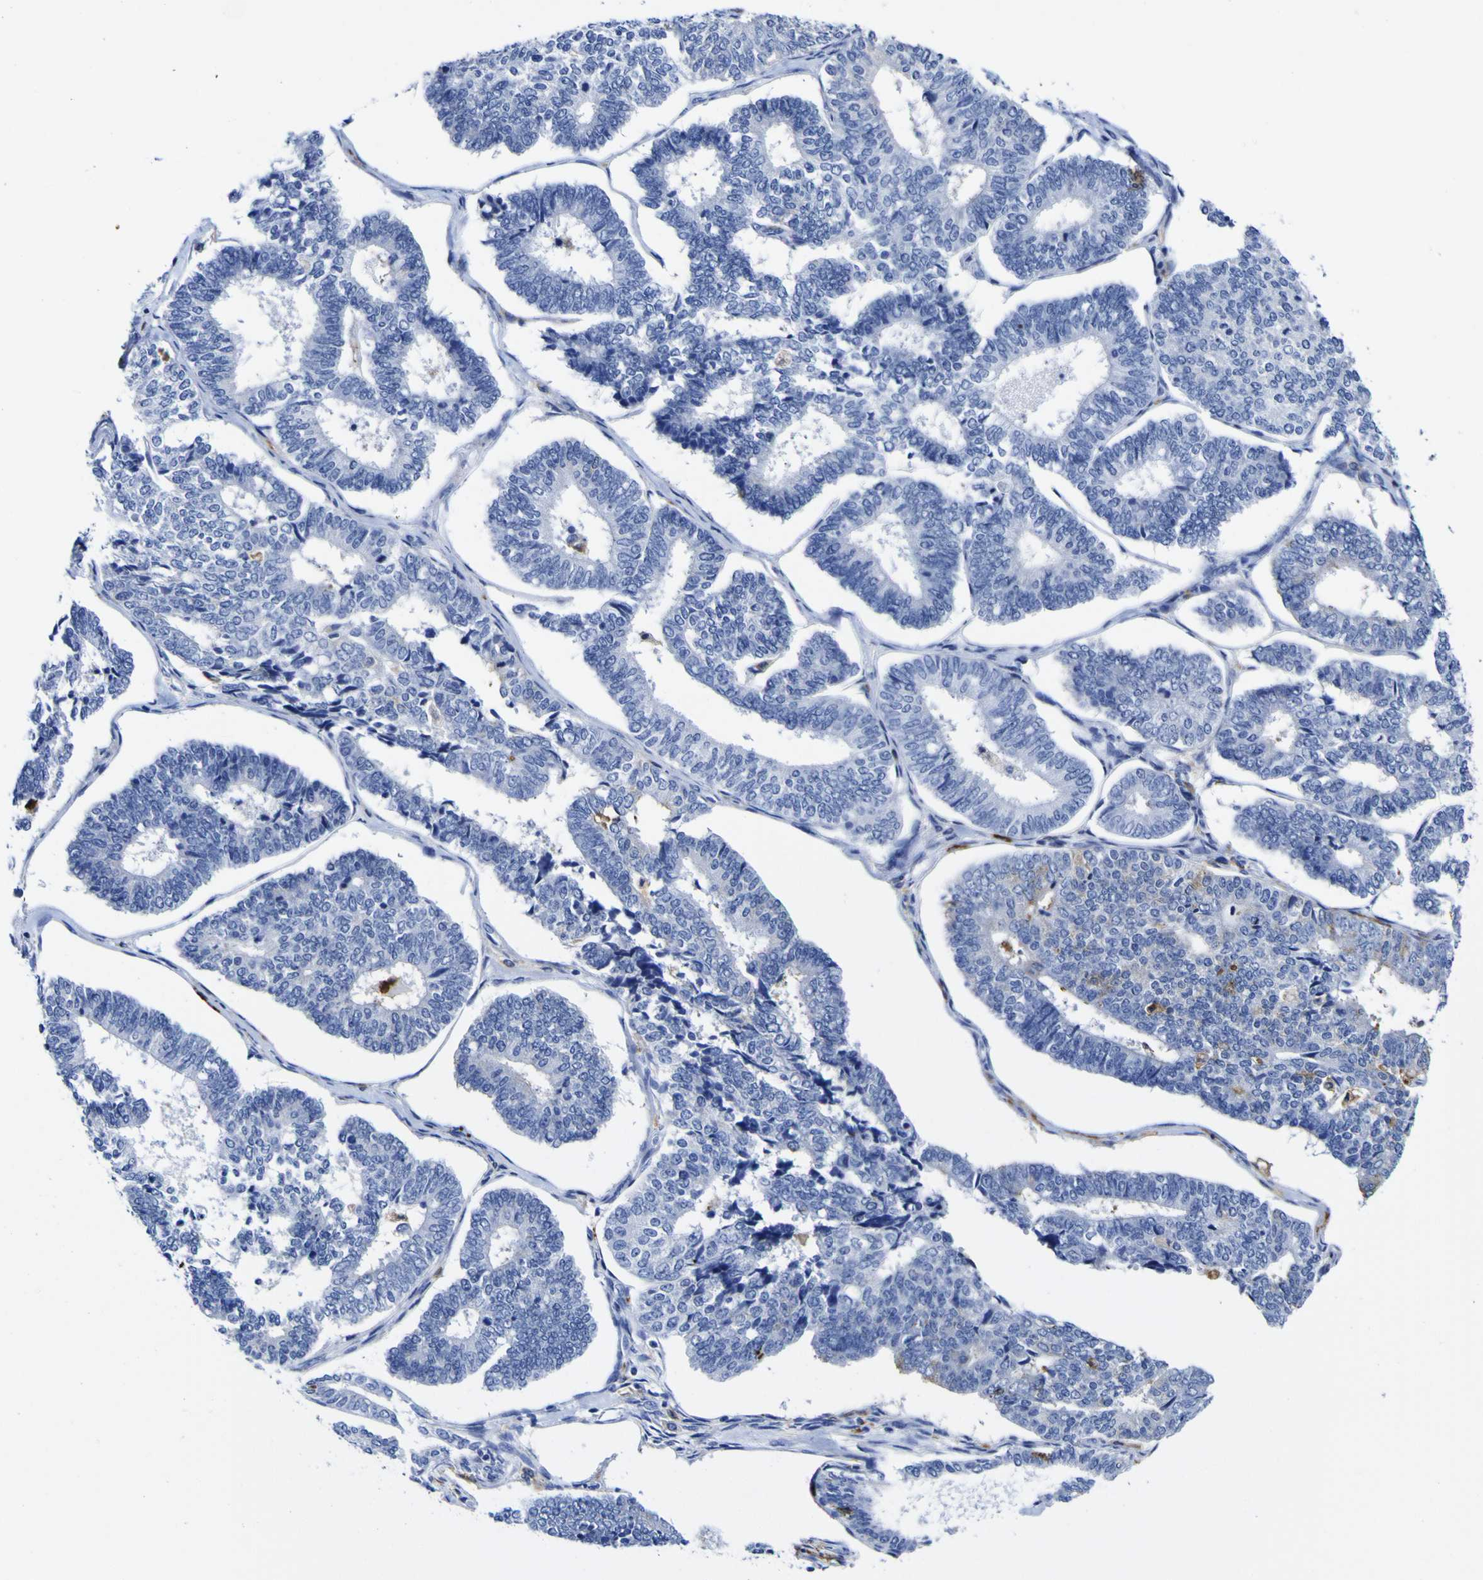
{"staining": {"intensity": "negative", "quantity": "none", "location": "none"}, "tissue": "endometrial cancer", "cell_type": "Tumor cells", "image_type": "cancer", "snomed": [{"axis": "morphology", "description": "Adenocarcinoma, NOS"}, {"axis": "topography", "description": "Endometrium"}], "caption": "The IHC histopathology image has no significant positivity in tumor cells of endometrial cancer (adenocarcinoma) tissue.", "gene": "HLA-DQA1", "patient": {"sex": "female", "age": 70}}